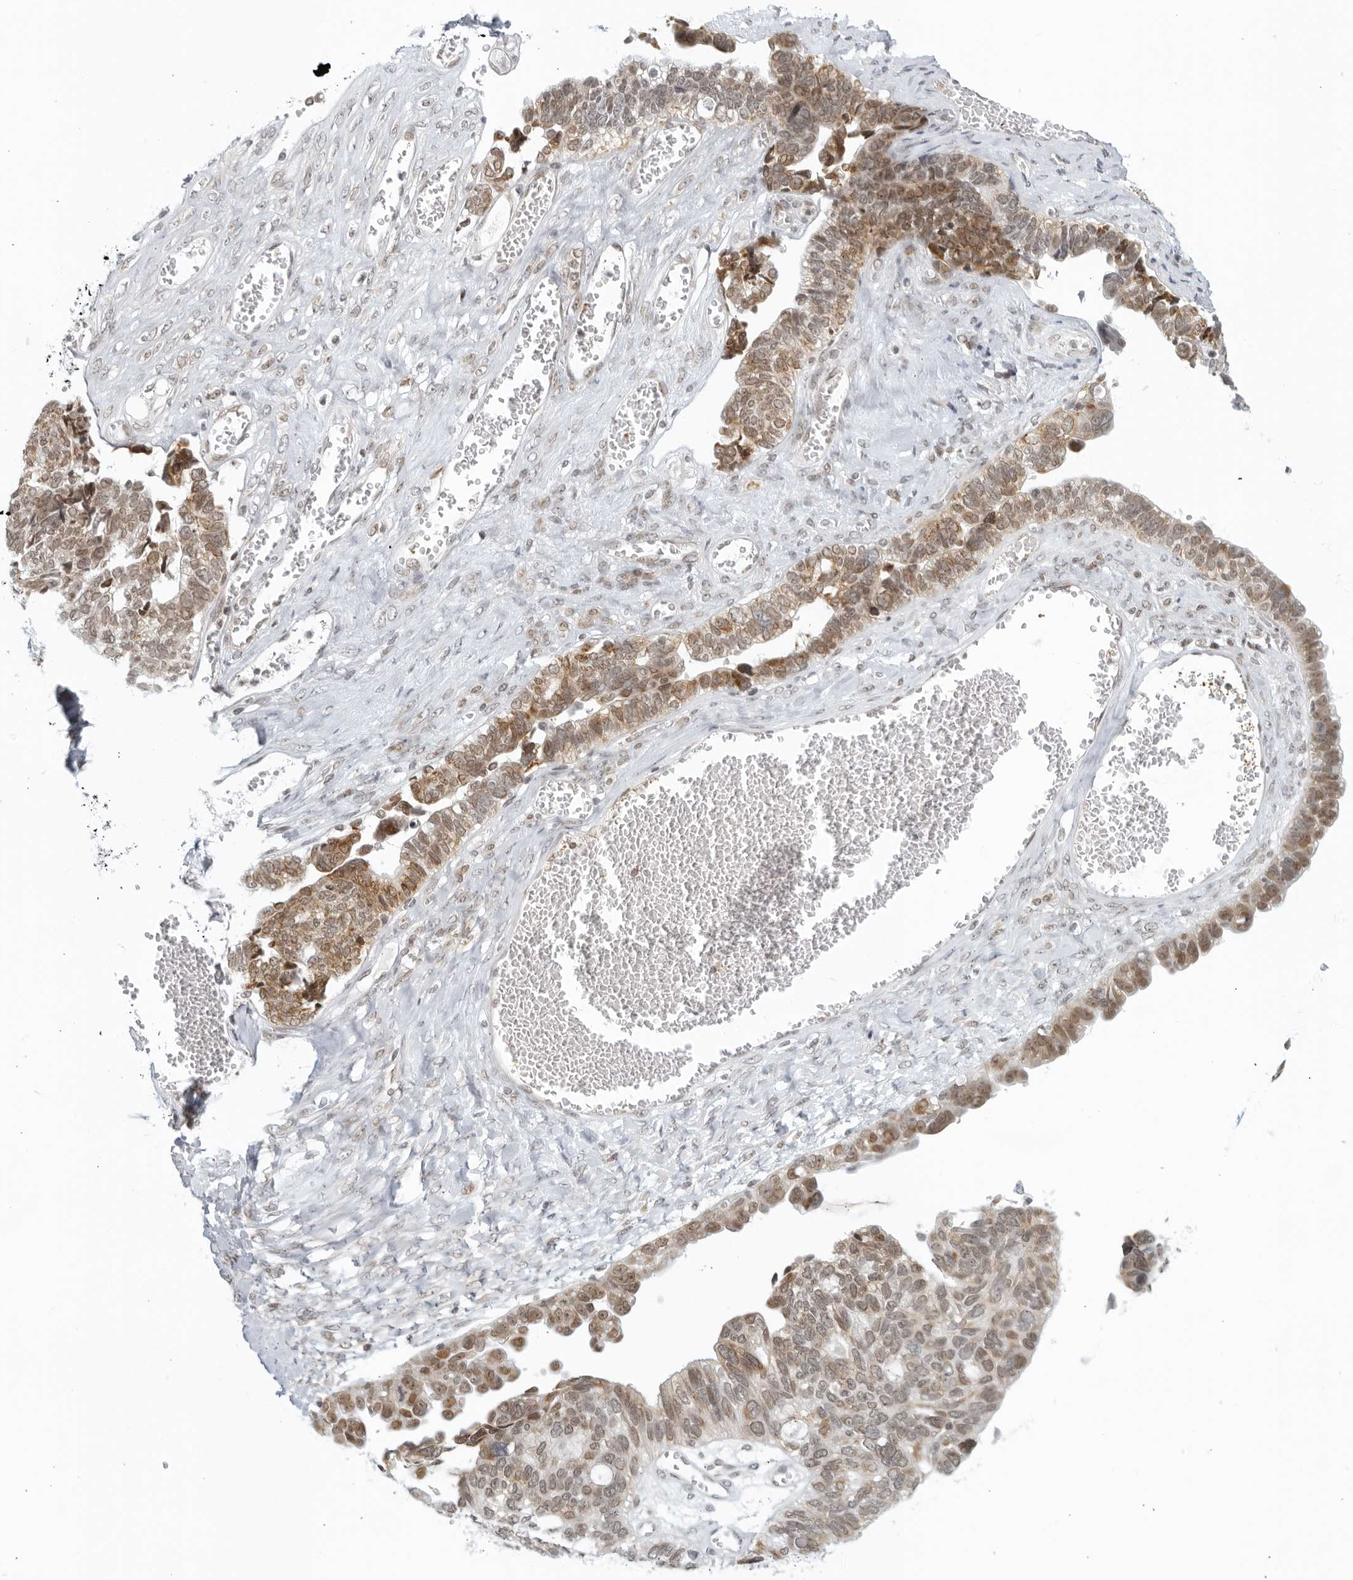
{"staining": {"intensity": "moderate", "quantity": ">75%", "location": "cytoplasmic/membranous,nuclear"}, "tissue": "ovarian cancer", "cell_type": "Tumor cells", "image_type": "cancer", "snomed": [{"axis": "morphology", "description": "Cystadenocarcinoma, serous, NOS"}, {"axis": "topography", "description": "Ovary"}], "caption": "There is medium levels of moderate cytoplasmic/membranous and nuclear positivity in tumor cells of ovarian cancer (serous cystadenocarcinoma), as demonstrated by immunohistochemical staining (brown color).", "gene": "RAB11FIP3", "patient": {"sex": "female", "age": 79}}